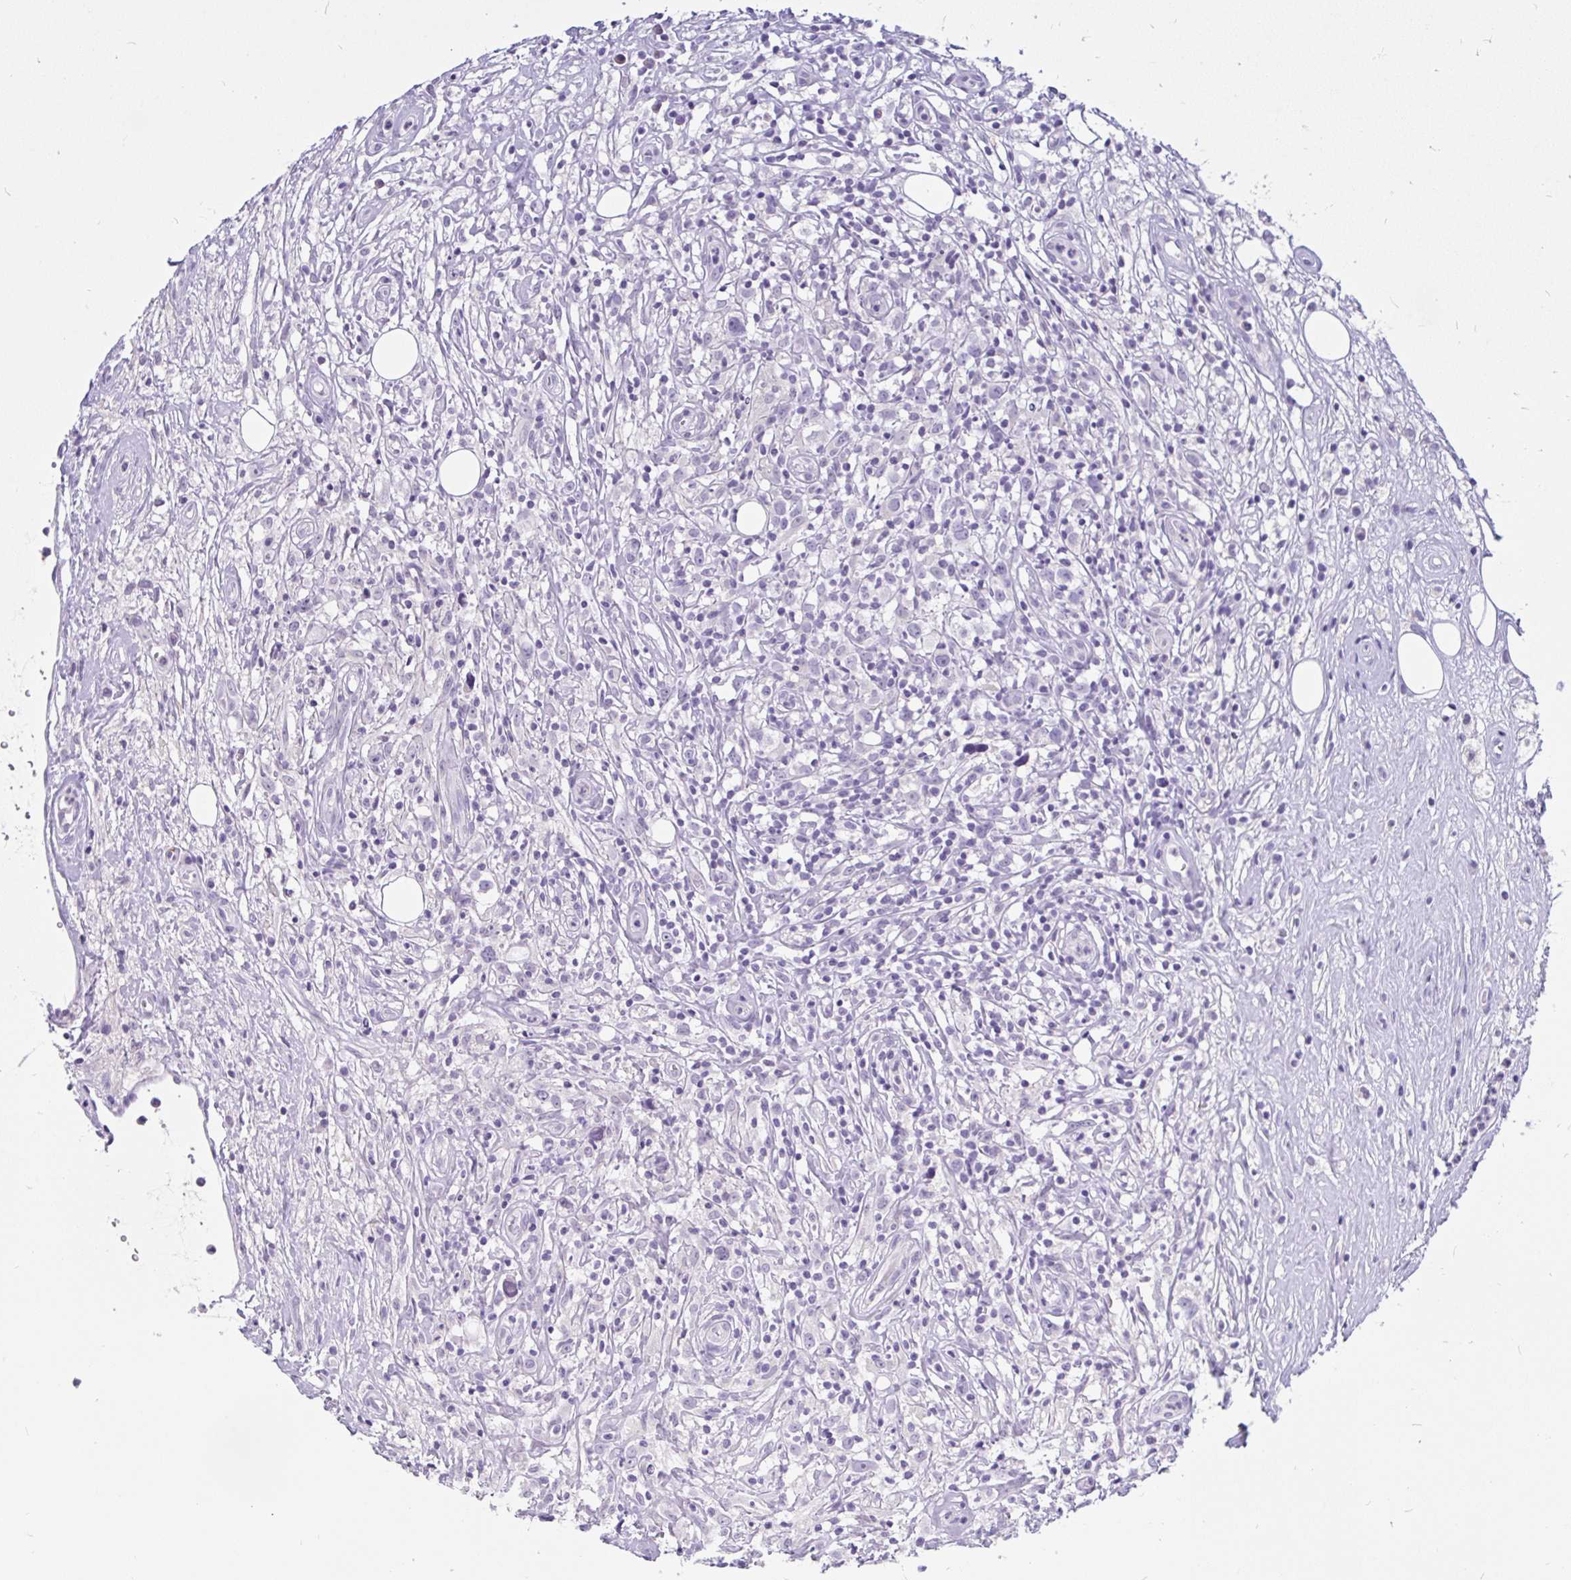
{"staining": {"intensity": "negative", "quantity": "none", "location": "none"}, "tissue": "lymphoma", "cell_type": "Tumor cells", "image_type": "cancer", "snomed": [{"axis": "morphology", "description": "Hodgkin's disease, NOS"}, {"axis": "topography", "description": "No Tissue"}], "caption": "The immunohistochemistry (IHC) micrograph has no significant staining in tumor cells of lymphoma tissue.", "gene": "INTS5", "patient": {"sex": "female", "age": 21}}